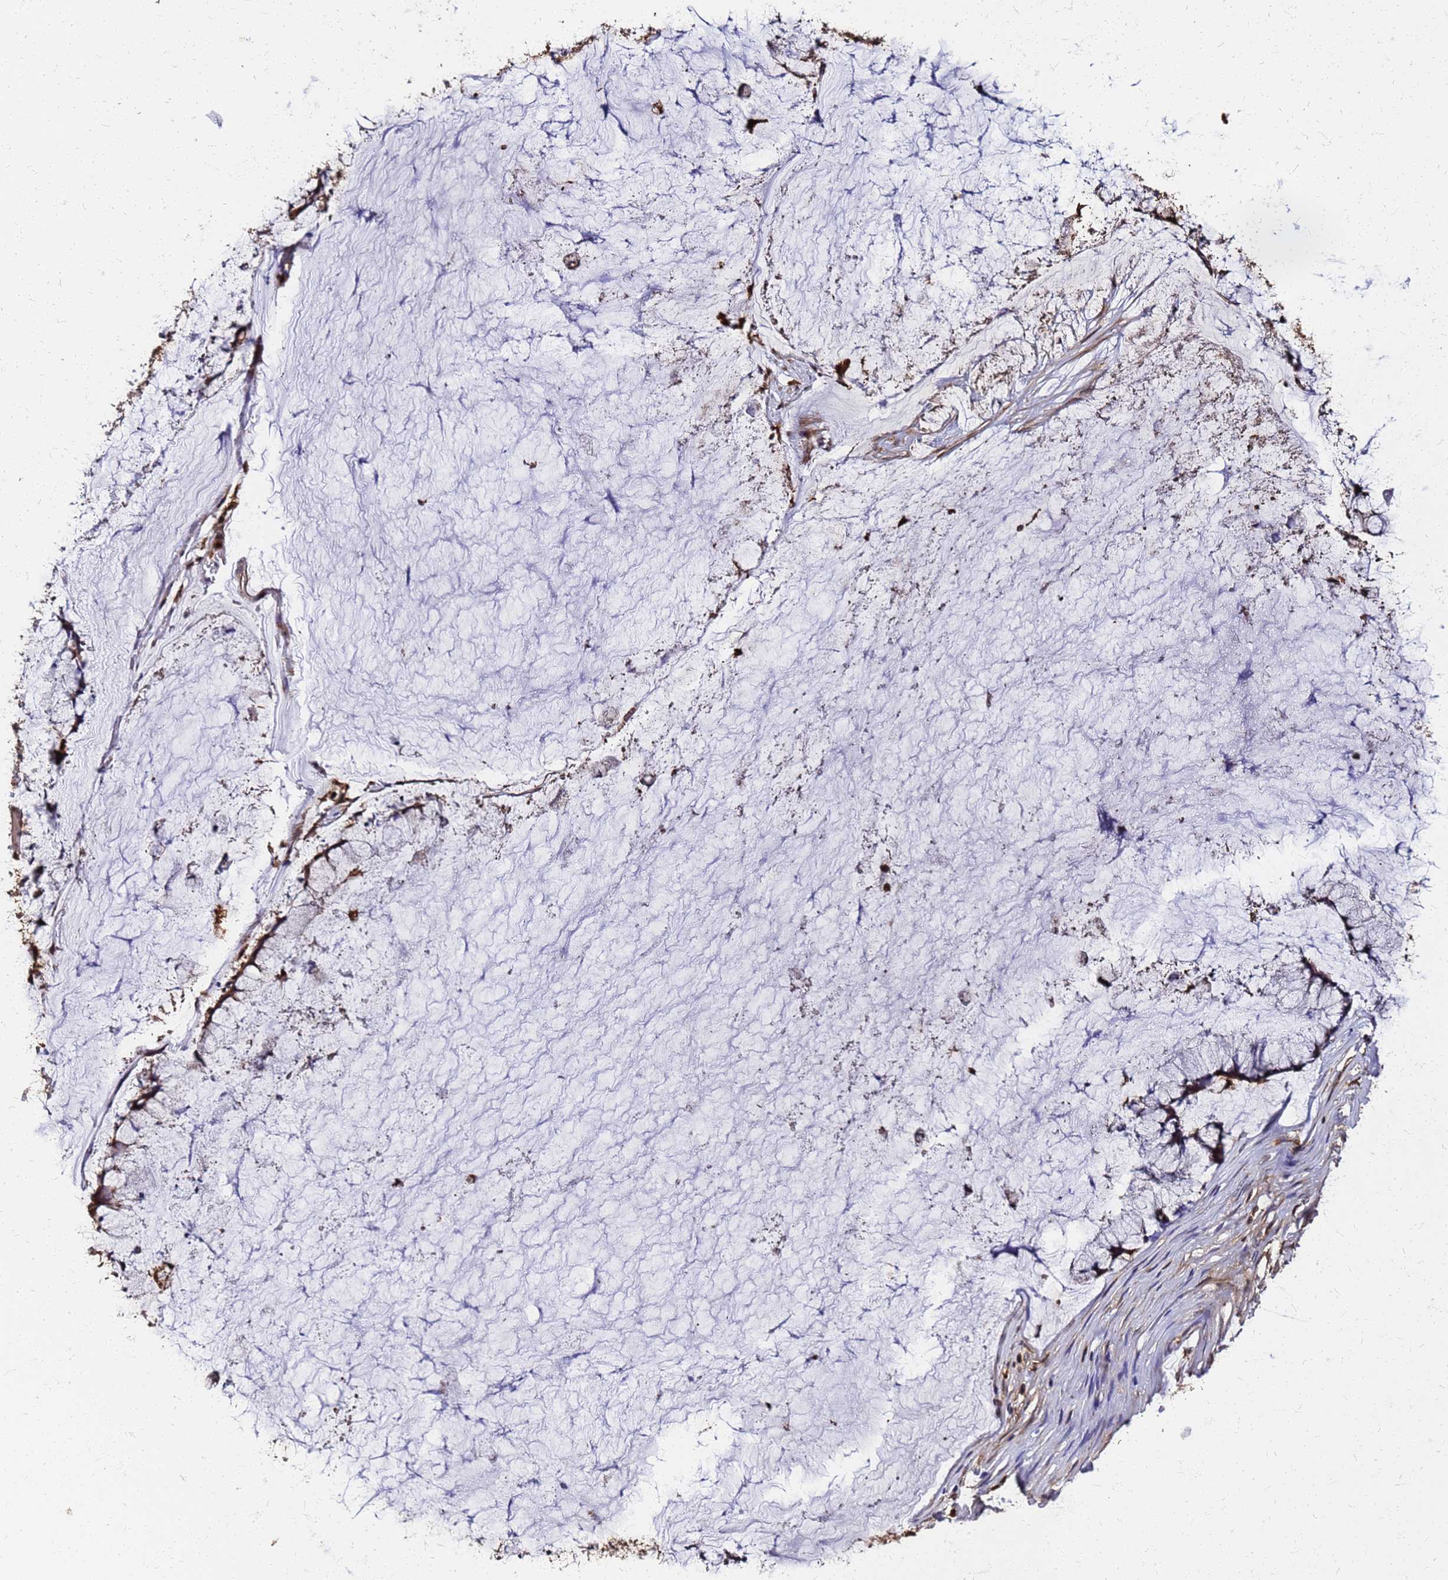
{"staining": {"intensity": "moderate", "quantity": ">75%", "location": "cytoplasmic/membranous,nuclear"}, "tissue": "ovarian cancer", "cell_type": "Tumor cells", "image_type": "cancer", "snomed": [{"axis": "morphology", "description": "Cystadenocarcinoma, mucinous, NOS"}, {"axis": "topography", "description": "Ovary"}], "caption": "Protein expression analysis of human ovarian mucinous cystadenocarcinoma reveals moderate cytoplasmic/membranous and nuclear positivity in approximately >75% of tumor cells.", "gene": "S100A11", "patient": {"sex": "female", "age": 42}}